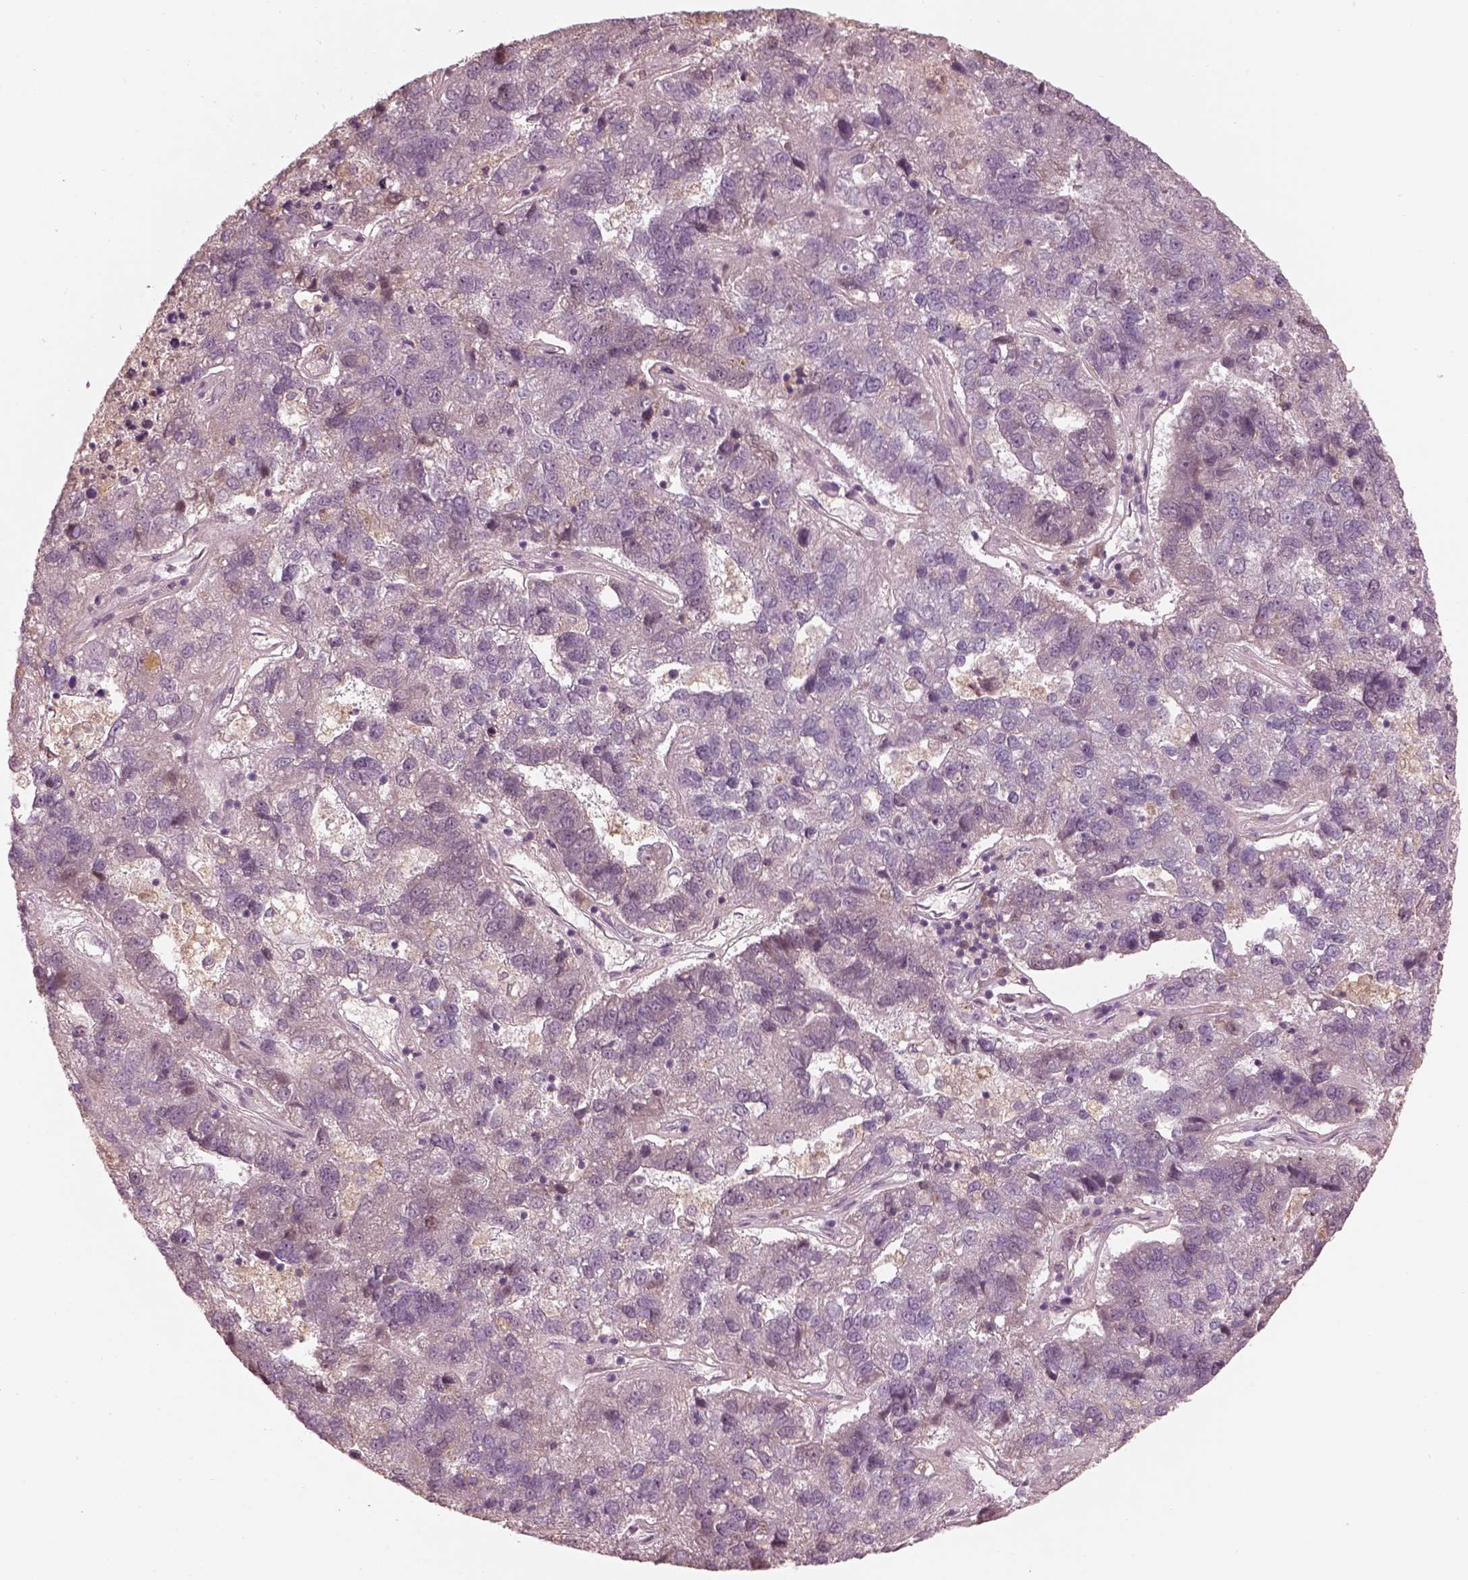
{"staining": {"intensity": "negative", "quantity": "none", "location": "none"}, "tissue": "pancreatic cancer", "cell_type": "Tumor cells", "image_type": "cancer", "snomed": [{"axis": "morphology", "description": "Adenocarcinoma, NOS"}, {"axis": "topography", "description": "Pancreas"}], "caption": "IHC of pancreatic adenocarcinoma shows no expression in tumor cells.", "gene": "VWA5B1", "patient": {"sex": "female", "age": 61}}